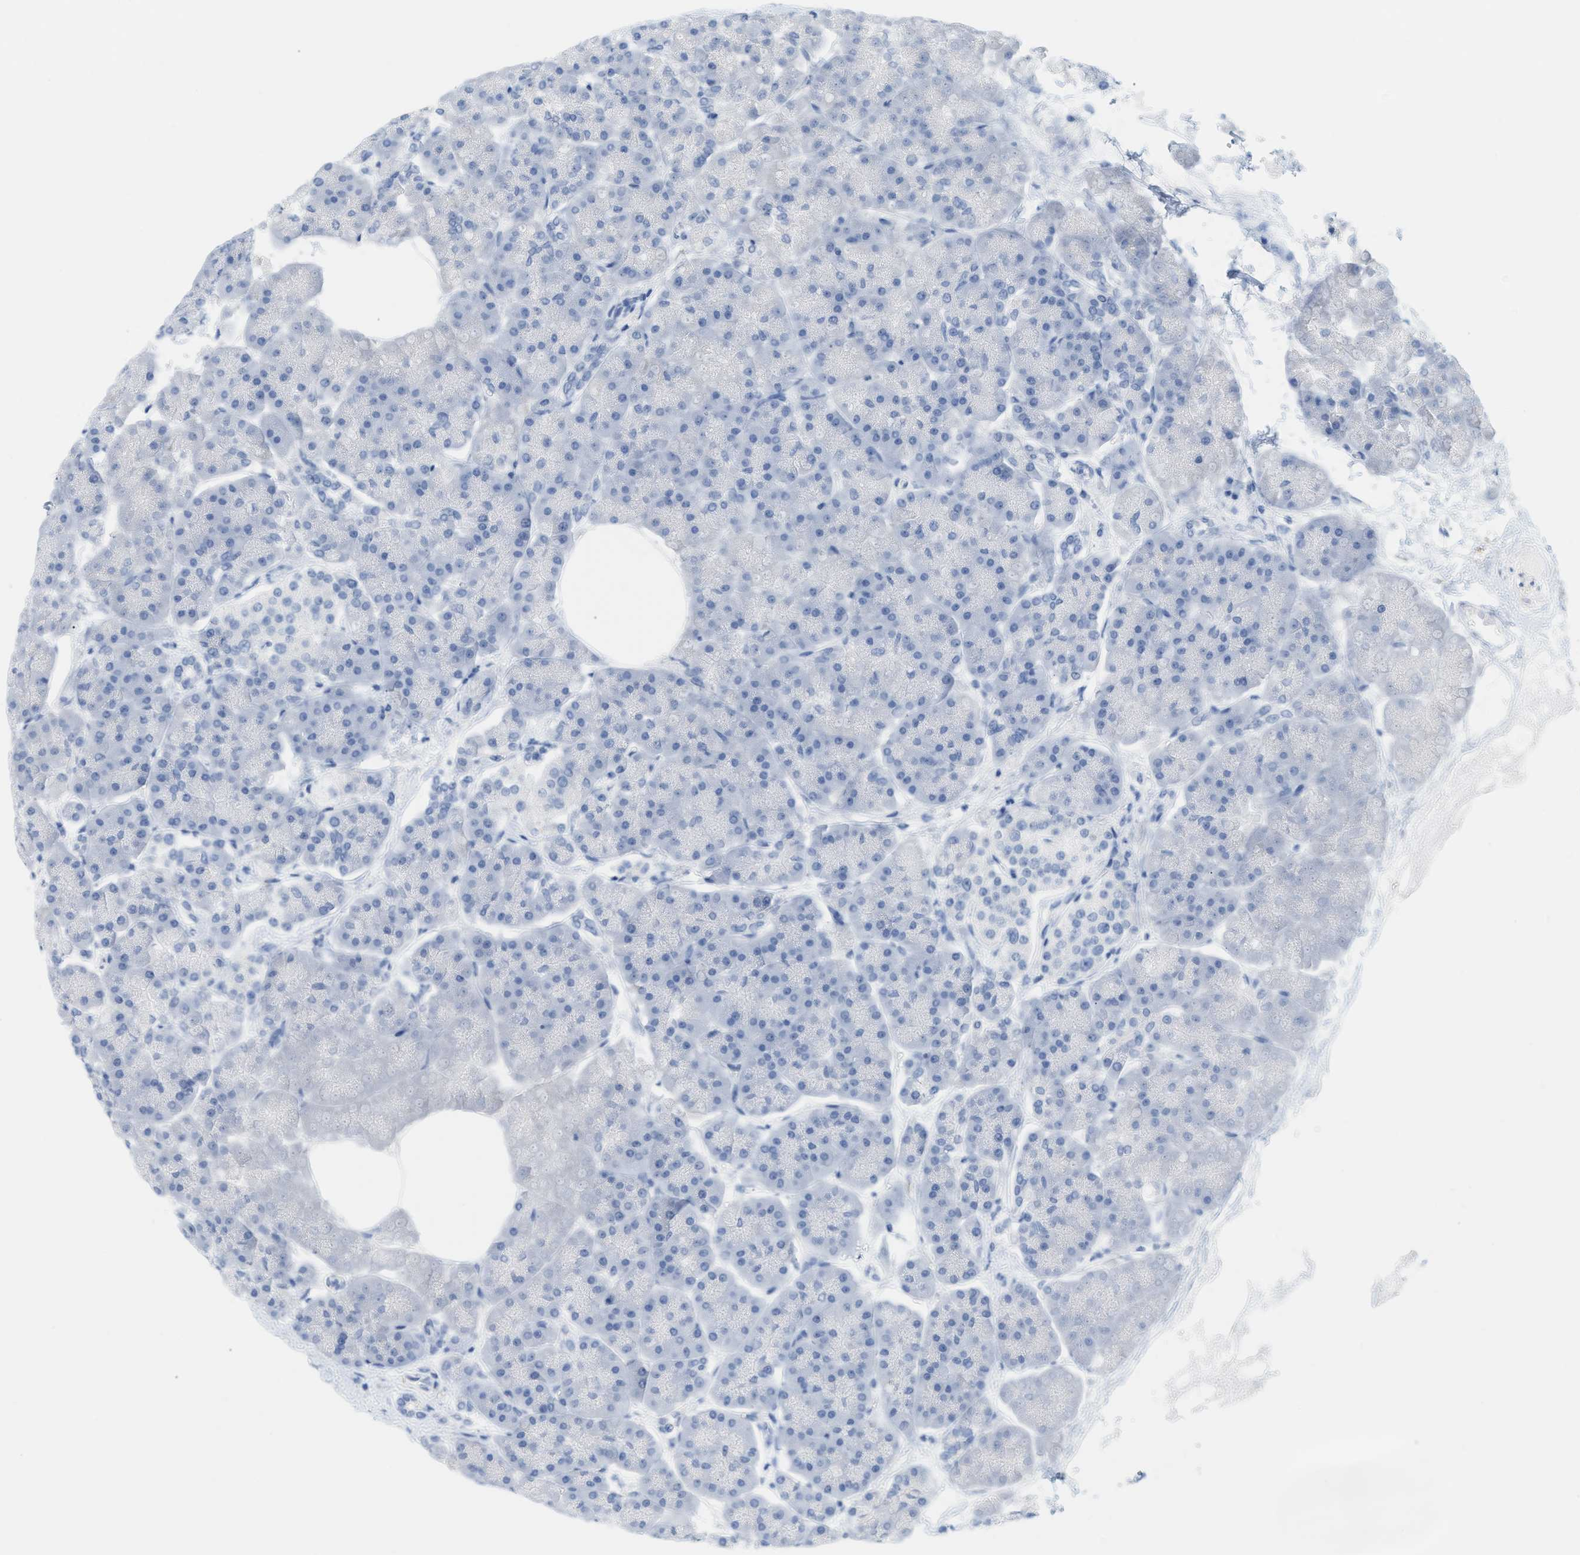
{"staining": {"intensity": "negative", "quantity": "none", "location": "none"}, "tissue": "pancreas", "cell_type": "Exocrine glandular cells", "image_type": "normal", "snomed": [{"axis": "morphology", "description": "Normal tissue, NOS"}, {"axis": "topography", "description": "Pancreas"}], "caption": "This is a histopathology image of immunohistochemistry (IHC) staining of unremarkable pancreas, which shows no positivity in exocrine glandular cells. (Brightfield microscopy of DAB immunohistochemistry at high magnification).", "gene": "PAPPA", "patient": {"sex": "female", "age": 70}}